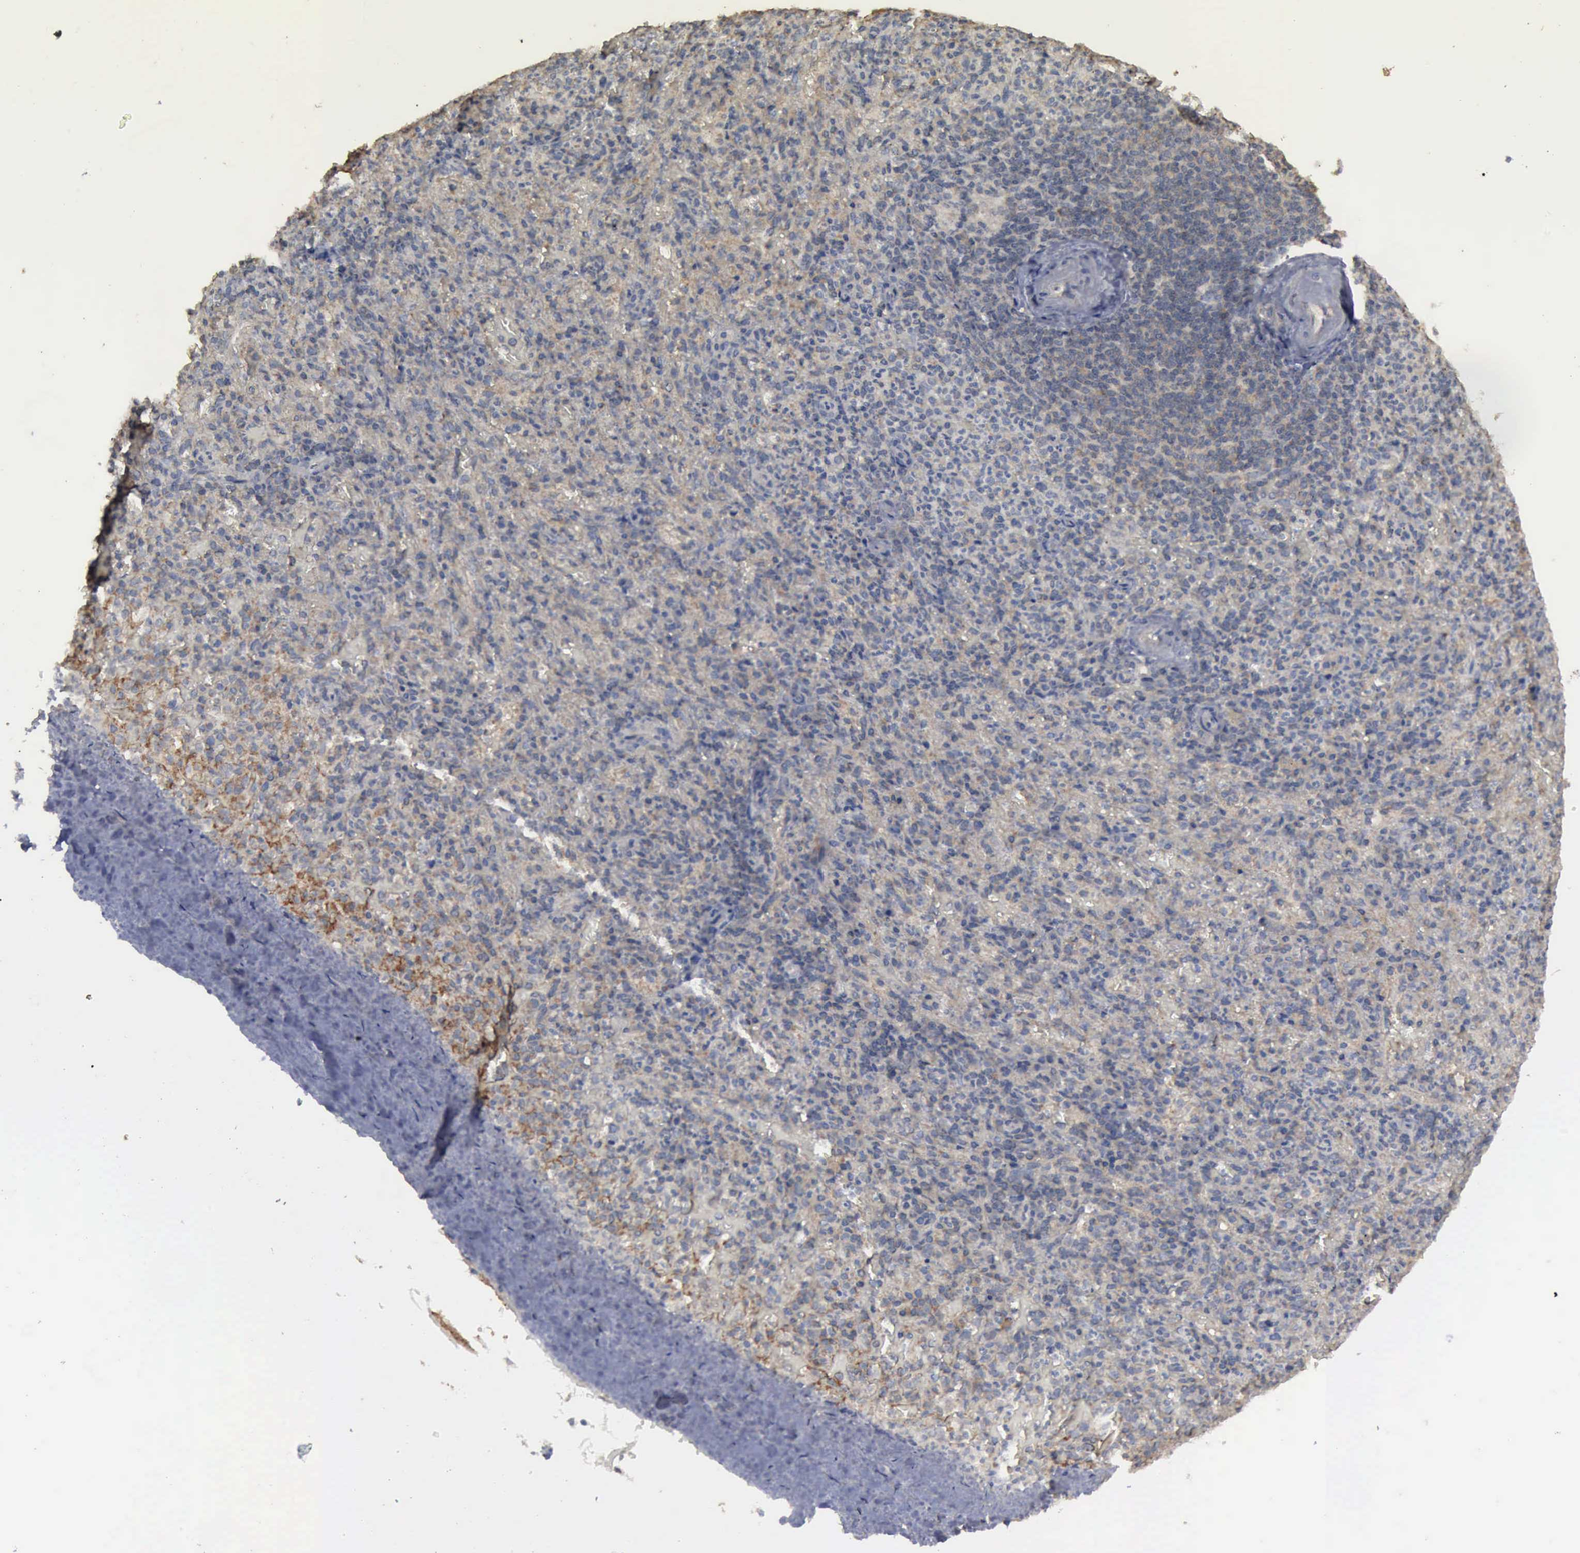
{"staining": {"intensity": "weak", "quantity": "<25%", "location": "cytoplasmic/membranous"}, "tissue": "spleen", "cell_type": "Cells in red pulp", "image_type": "normal", "snomed": [{"axis": "morphology", "description": "Normal tissue, NOS"}, {"axis": "topography", "description": "Spleen"}], "caption": "High magnification brightfield microscopy of normal spleen stained with DAB (brown) and counterstained with hematoxylin (blue): cells in red pulp show no significant positivity. (Stains: DAB (3,3'-diaminobenzidine) immunohistochemistry (IHC) with hematoxylin counter stain, Microscopy: brightfield microscopy at high magnification).", "gene": "CRKL", "patient": {"sex": "female", "age": 50}}